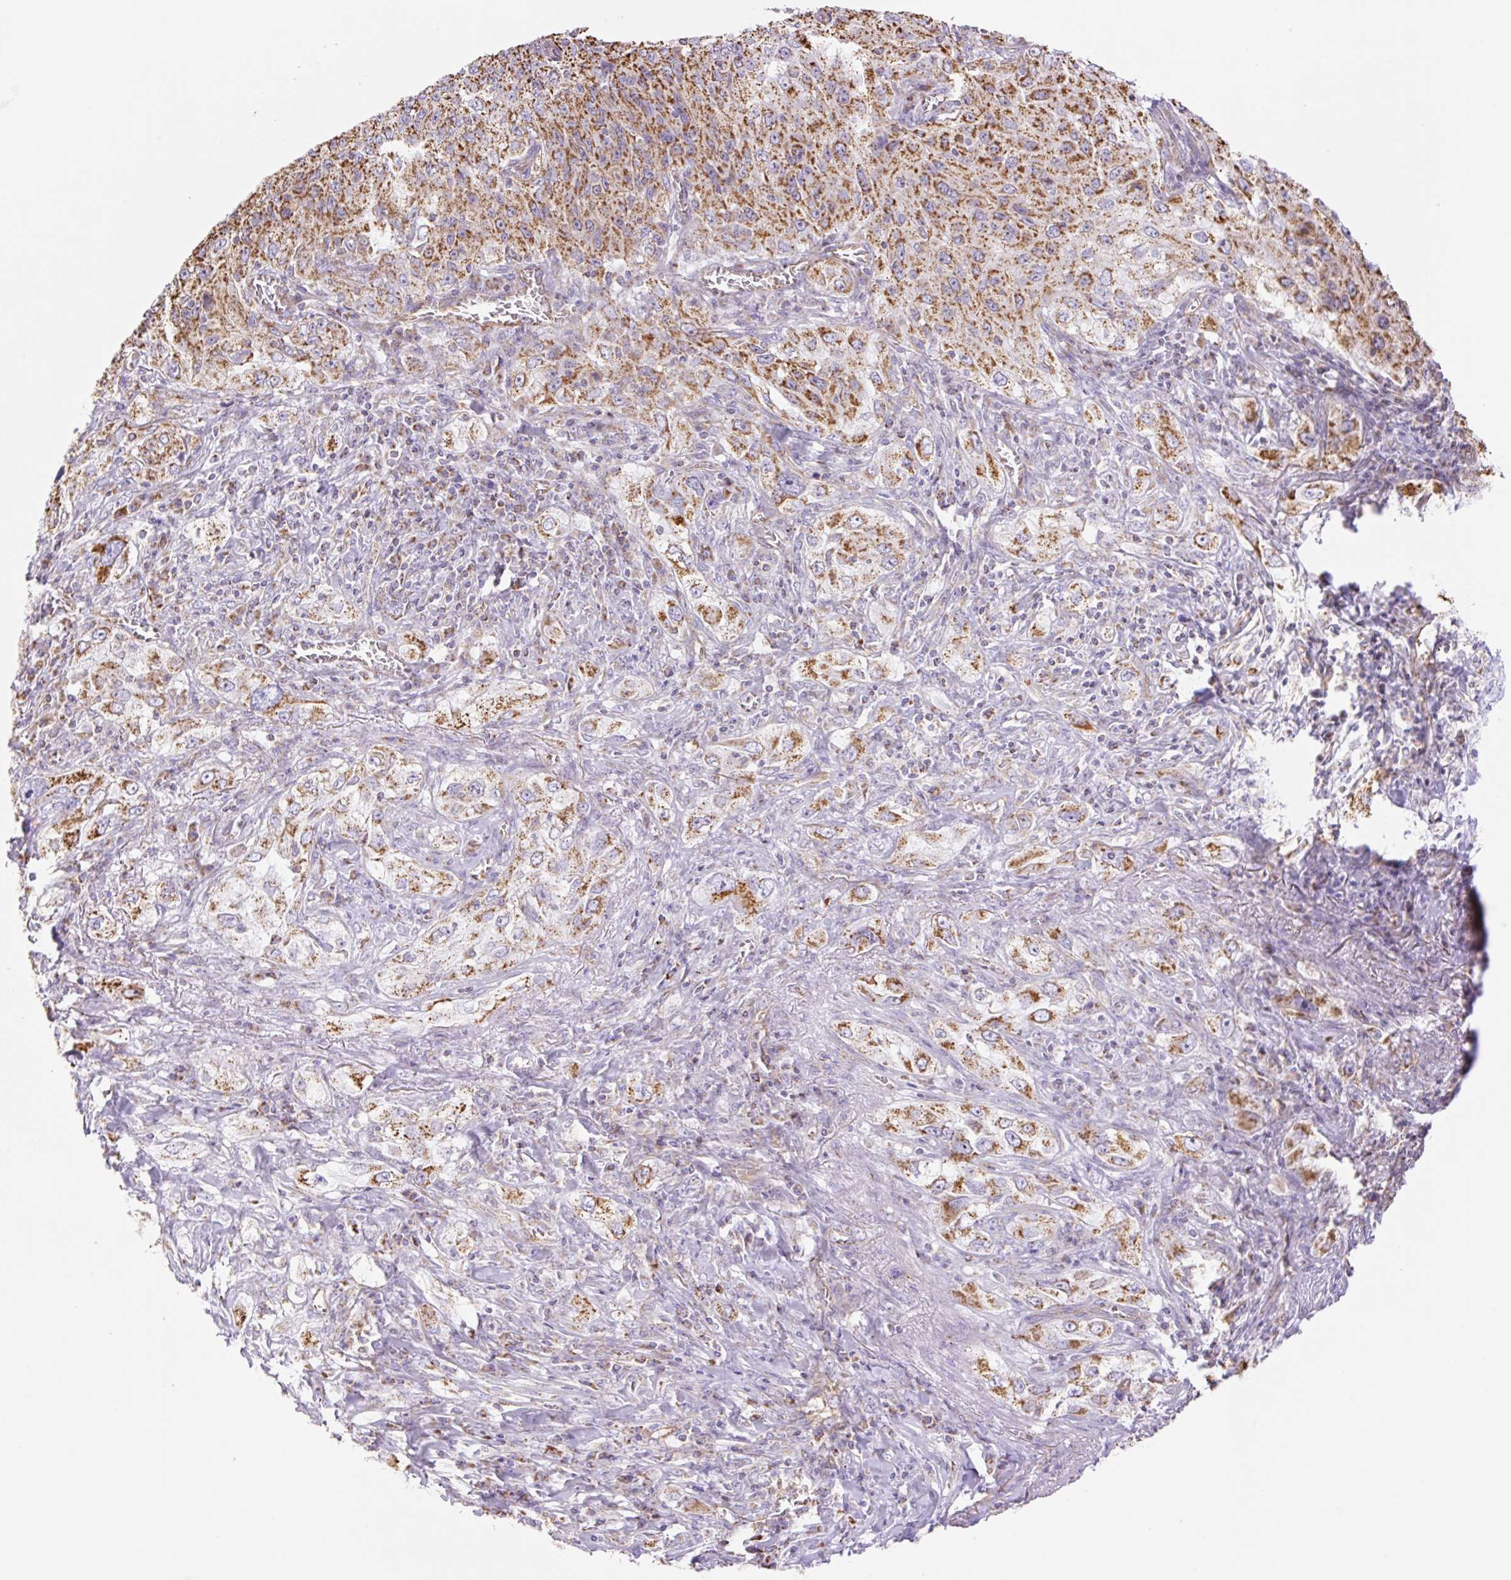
{"staining": {"intensity": "moderate", "quantity": ">75%", "location": "cytoplasmic/membranous"}, "tissue": "lung cancer", "cell_type": "Tumor cells", "image_type": "cancer", "snomed": [{"axis": "morphology", "description": "Squamous cell carcinoma, NOS"}, {"axis": "topography", "description": "Lung"}], "caption": "There is medium levels of moderate cytoplasmic/membranous staining in tumor cells of lung cancer (squamous cell carcinoma), as demonstrated by immunohistochemical staining (brown color).", "gene": "ESAM", "patient": {"sex": "female", "age": 69}}